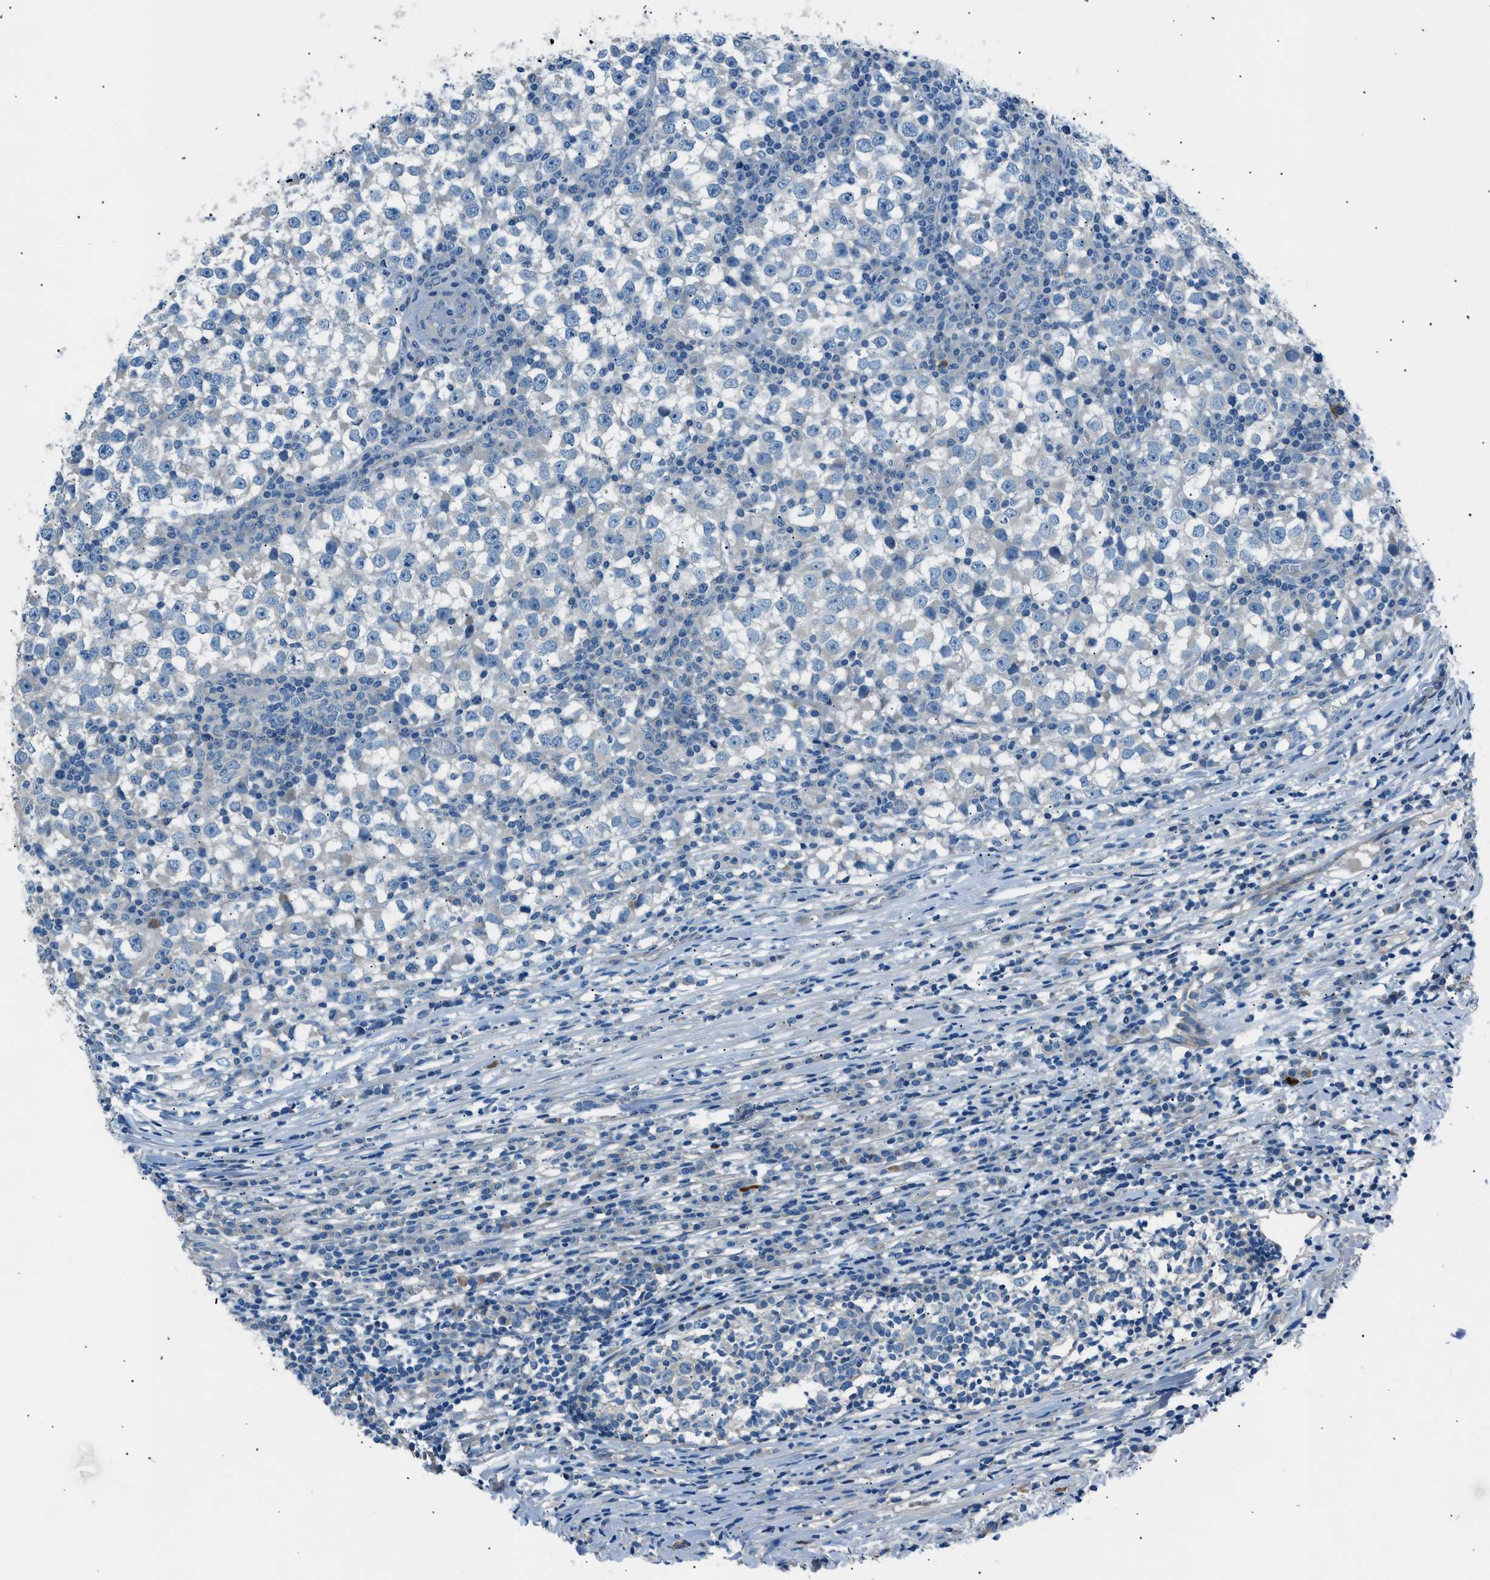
{"staining": {"intensity": "negative", "quantity": "none", "location": "none"}, "tissue": "testis cancer", "cell_type": "Tumor cells", "image_type": "cancer", "snomed": [{"axis": "morphology", "description": "Seminoma, NOS"}, {"axis": "topography", "description": "Testis"}], "caption": "High power microscopy micrograph of an IHC micrograph of seminoma (testis), revealing no significant expression in tumor cells.", "gene": "LRRC37B", "patient": {"sex": "male", "age": 65}}